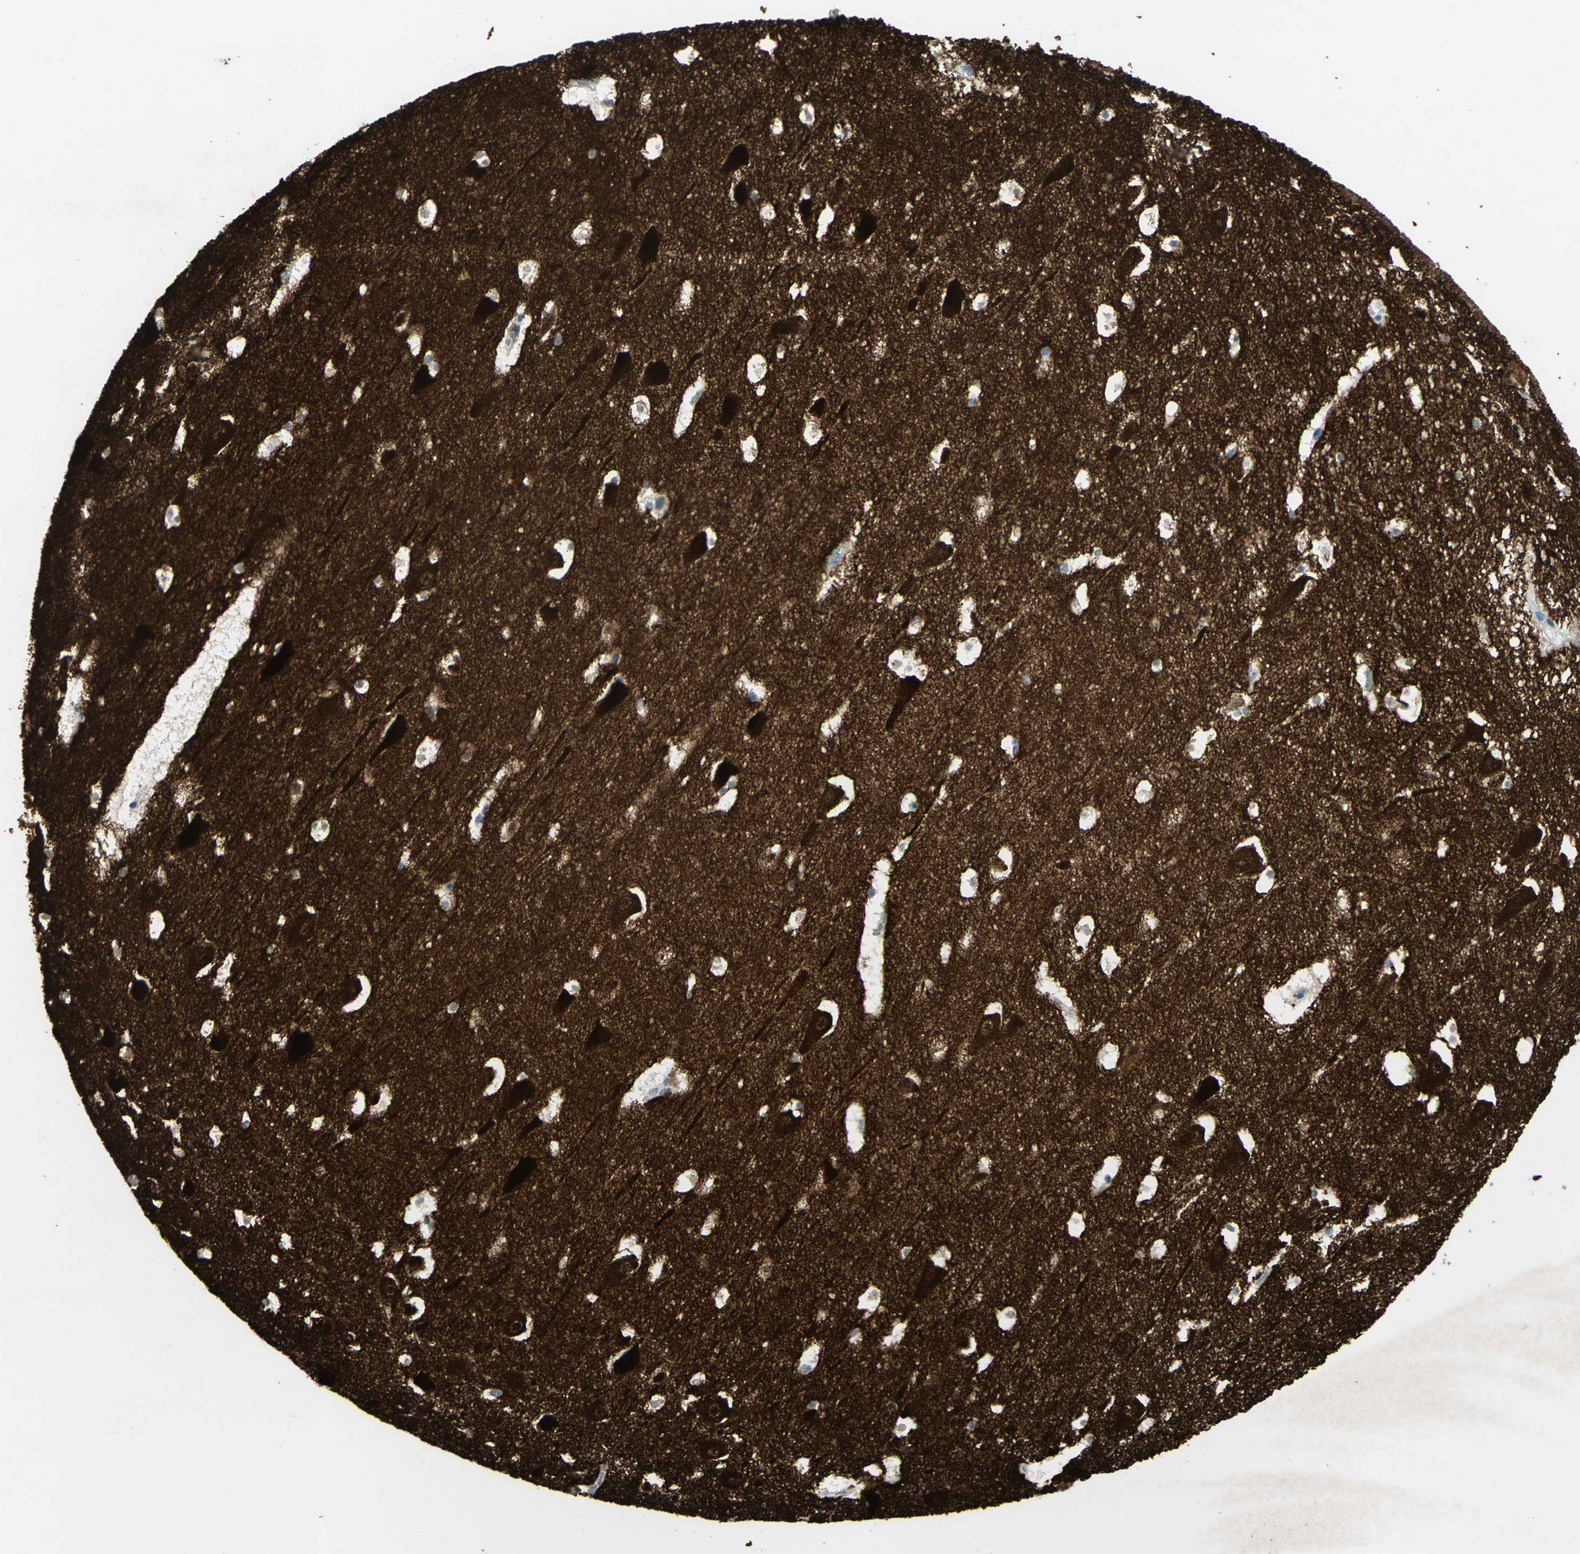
{"staining": {"intensity": "negative", "quantity": "none", "location": "none"}, "tissue": "hippocampus", "cell_type": "Glial cells", "image_type": "normal", "snomed": [{"axis": "morphology", "description": "Normal tissue, NOS"}, {"axis": "topography", "description": "Hippocampus"}], "caption": "This is an immunohistochemistry (IHC) image of unremarkable hippocampus. There is no staining in glial cells.", "gene": "CAMK2B", "patient": {"sex": "male", "age": 45}}